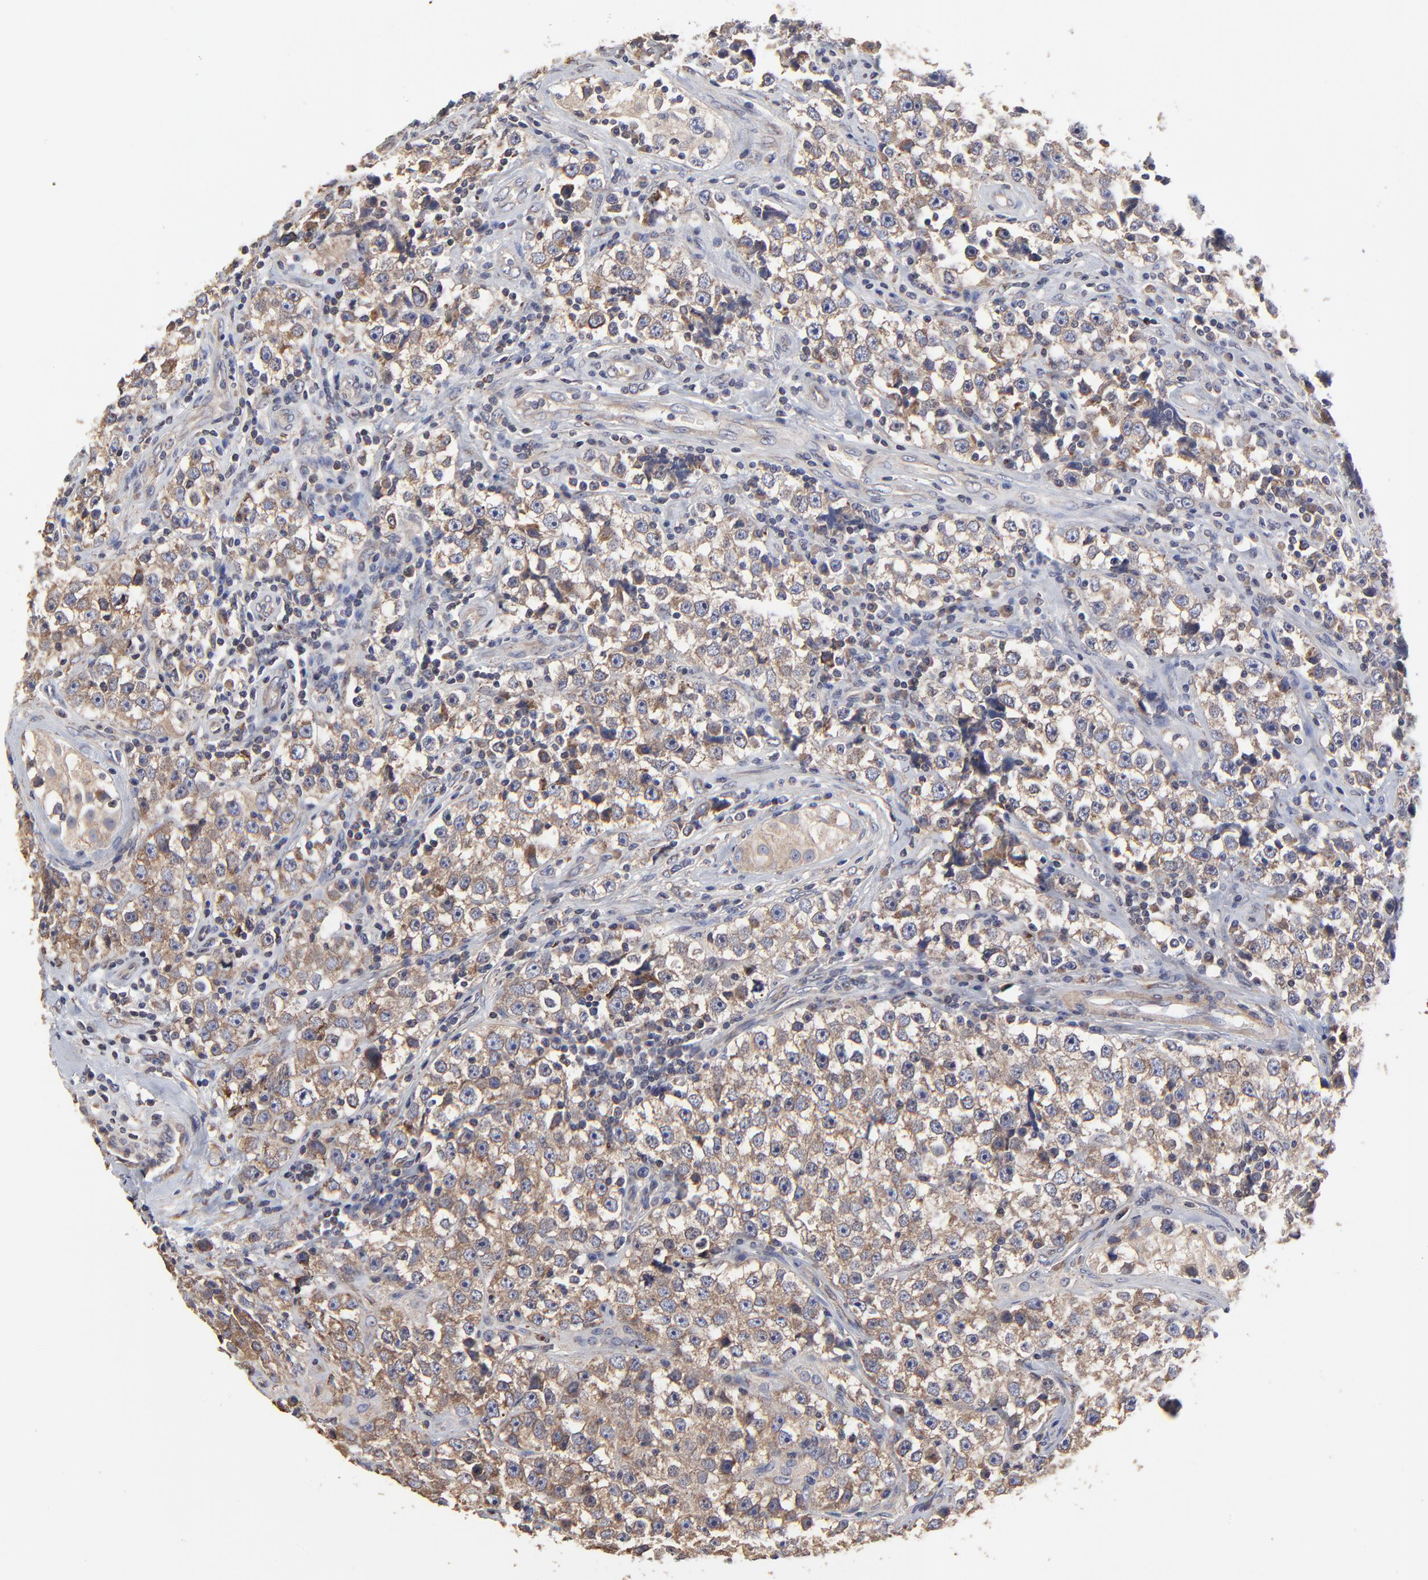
{"staining": {"intensity": "moderate", "quantity": ">75%", "location": "cytoplasmic/membranous"}, "tissue": "testis cancer", "cell_type": "Tumor cells", "image_type": "cancer", "snomed": [{"axis": "morphology", "description": "Seminoma, NOS"}, {"axis": "topography", "description": "Testis"}], "caption": "Protein staining by immunohistochemistry (IHC) reveals moderate cytoplasmic/membranous positivity in about >75% of tumor cells in testis seminoma.", "gene": "ELP2", "patient": {"sex": "male", "age": 32}}